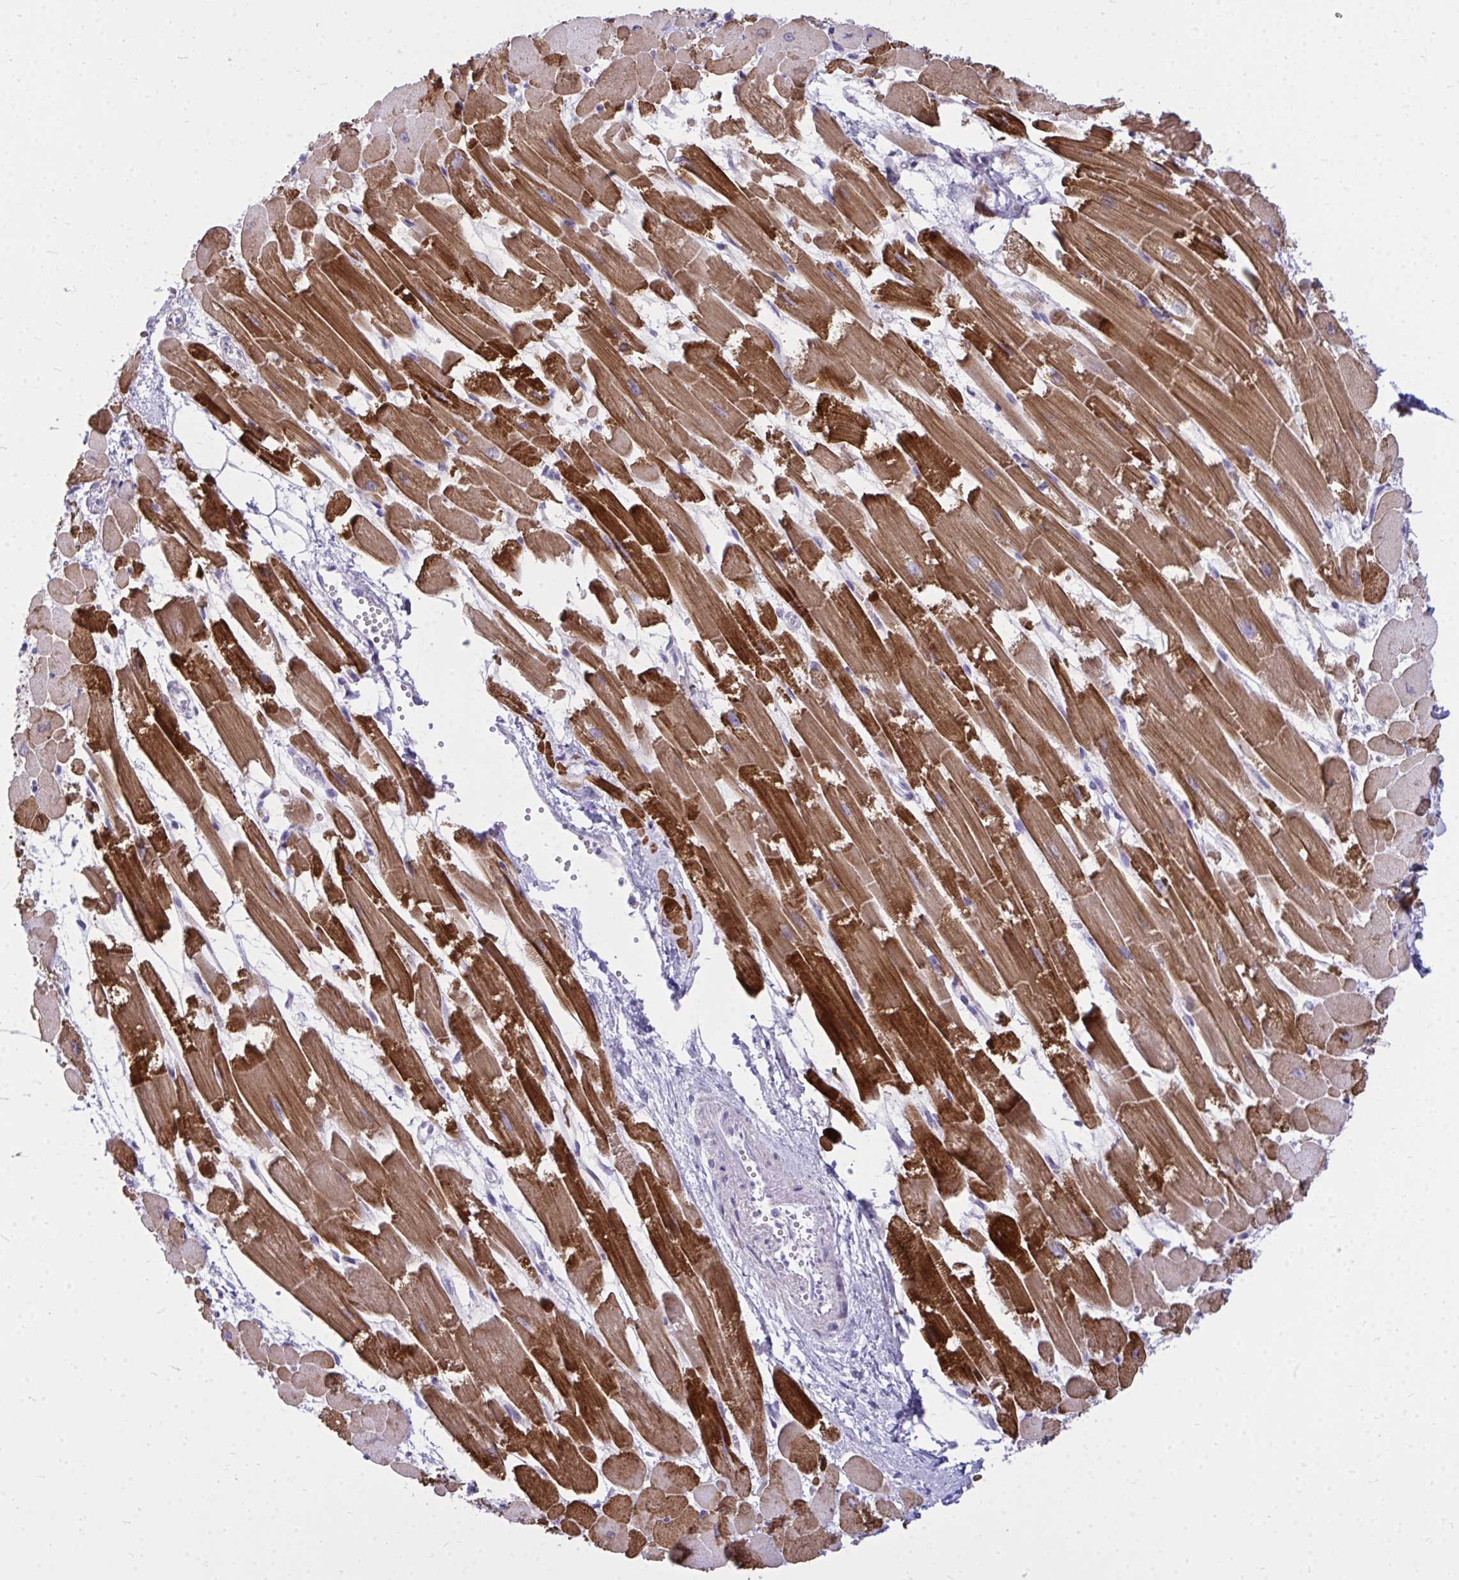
{"staining": {"intensity": "strong", "quantity": ">75%", "location": "cytoplasmic/membranous"}, "tissue": "heart muscle", "cell_type": "Cardiomyocytes", "image_type": "normal", "snomed": [{"axis": "morphology", "description": "Normal tissue, NOS"}, {"axis": "topography", "description": "Heart"}], "caption": "Immunohistochemical staining of unremarkable human heart muscle reveals strong cytoplasmic/membranous protein staining in about >75% of cardiomyocytes. (DAB IHC, brown staining for protein, blue staining for nuclei).", "gene": "ZSCAN25", "patient": {"sex": "female", "age": 52}}